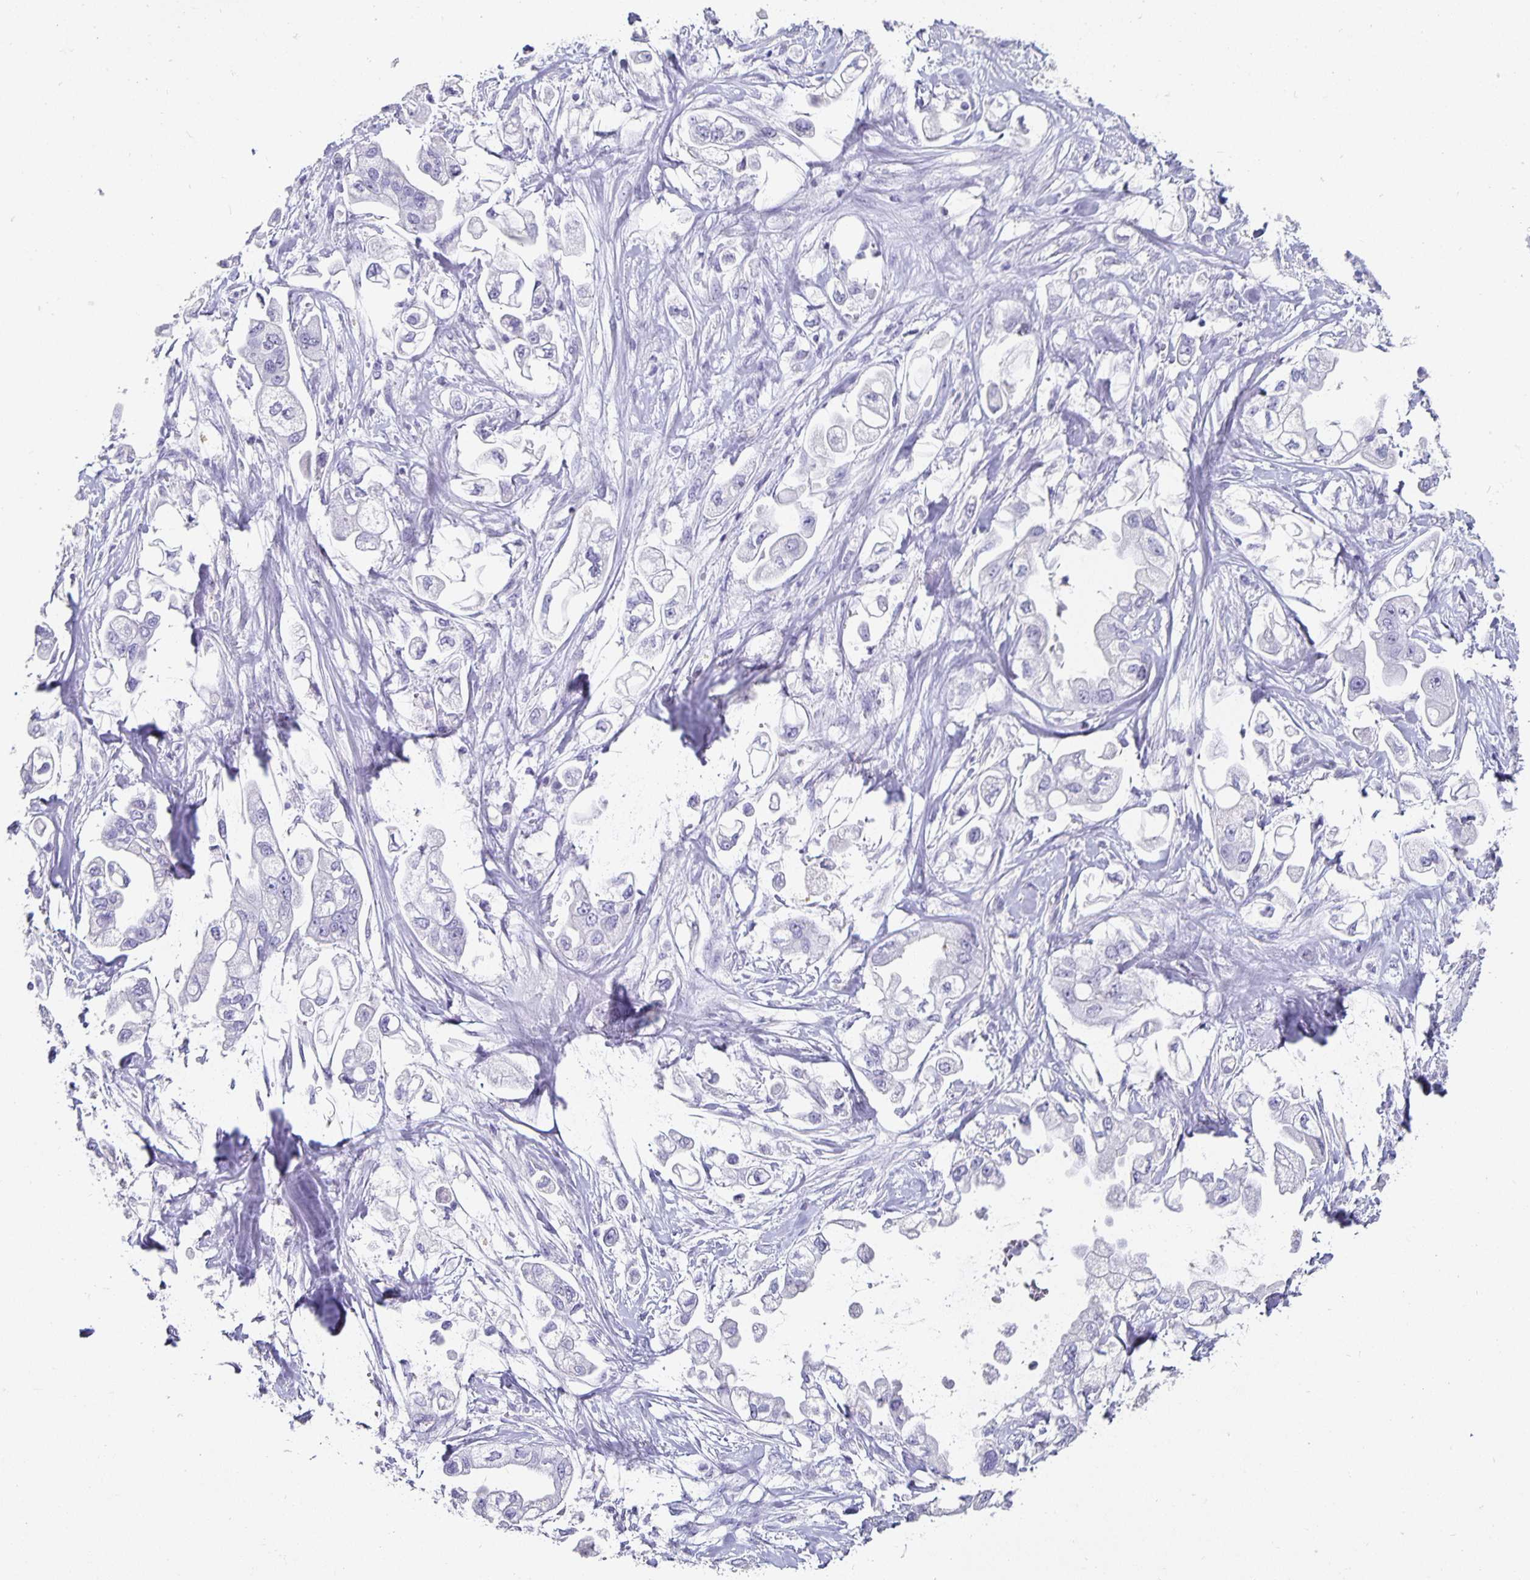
{"staining": {"intensity": "negative", "quantity": "none", "location": "none"}, "tissue": "stomach cancer", "cell_type": "Tumor cells", "image_type": "cancer", "snomed": [{"axis": "morphology", "description": "Adenocarcinoma, NOS"}, {"axis": "topography", "description": "Stomach"}], "caption": "A histopathology image of human stomach cancer is negative for staining in tumor cells.", "gene": "CHGA", "patient": {"sex": "male", "age": 62}}